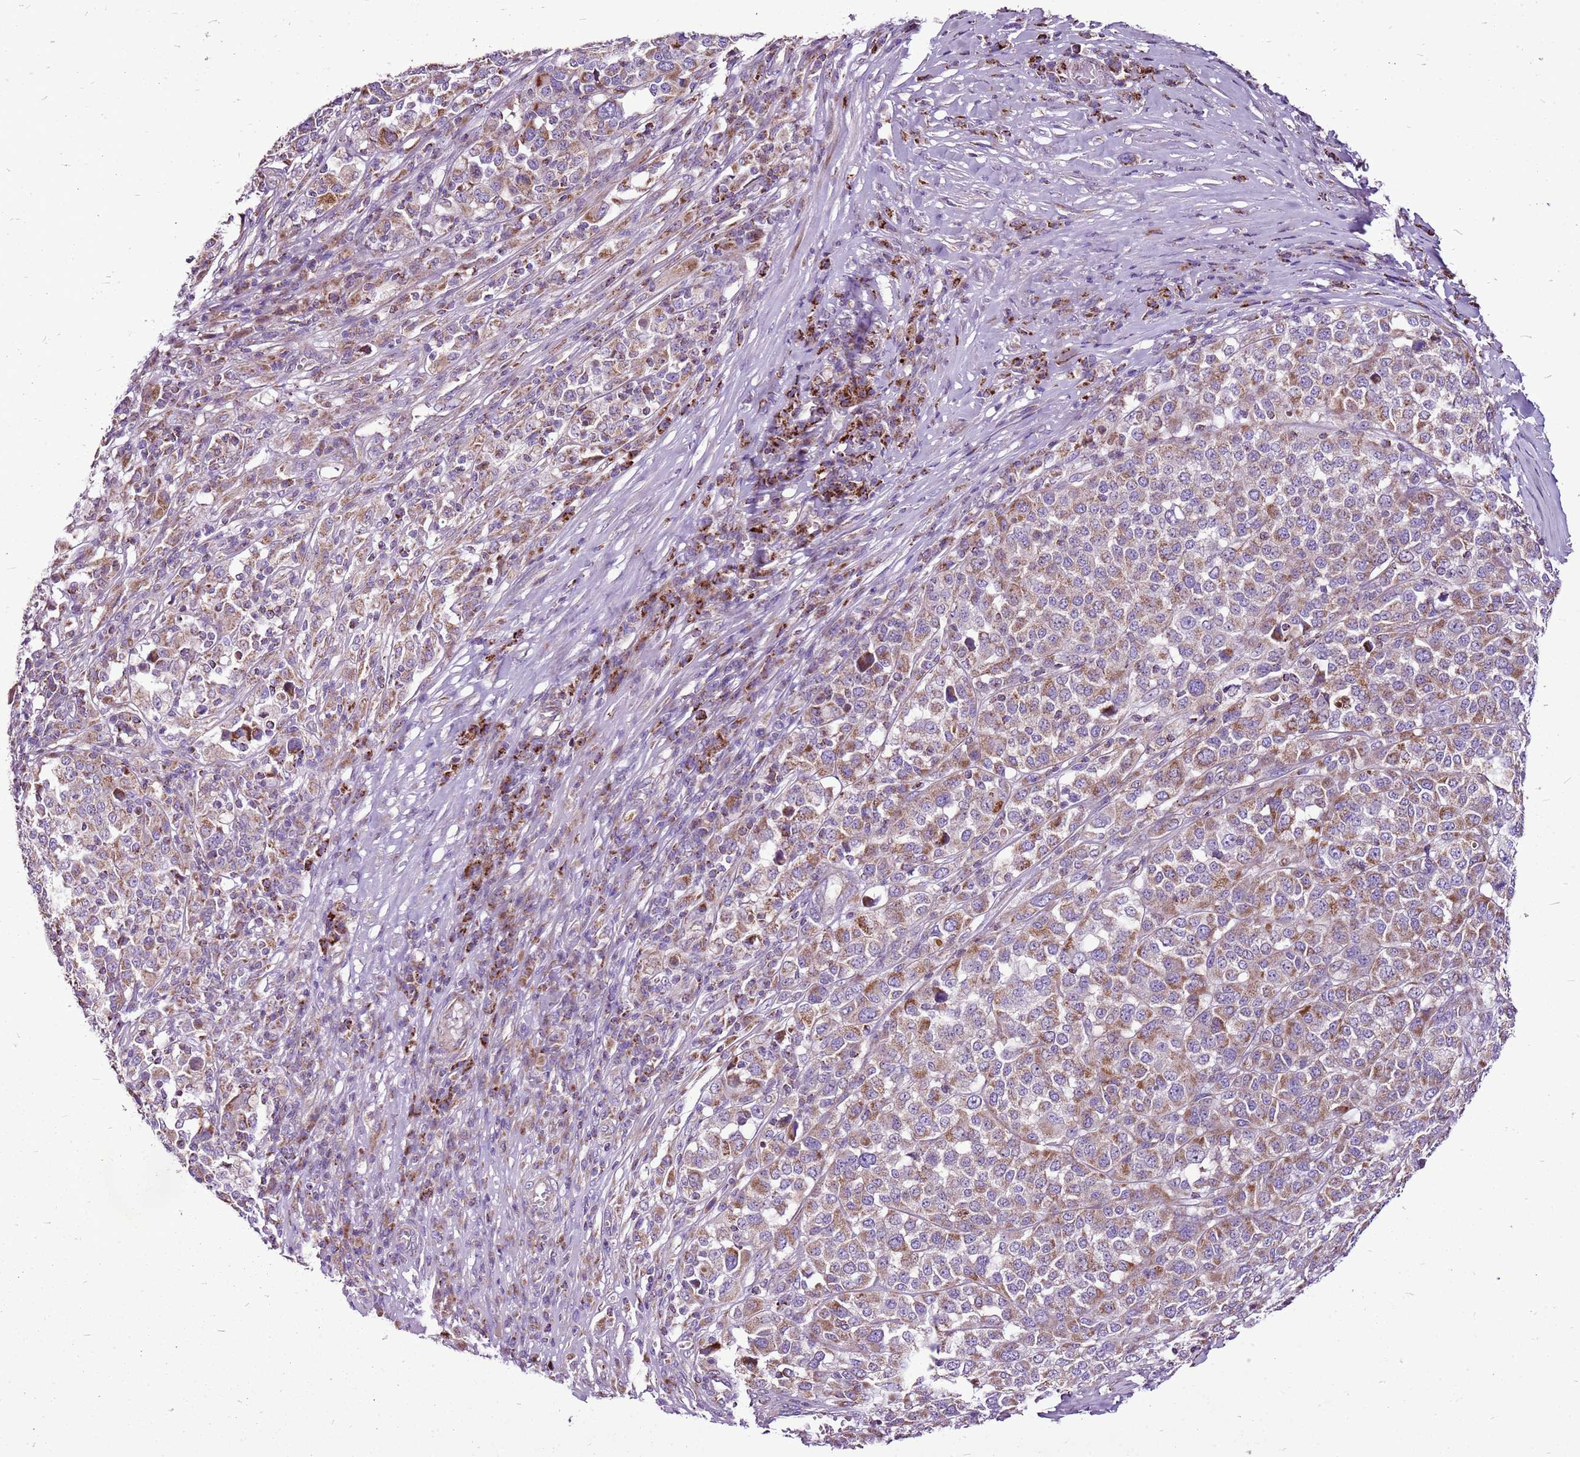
{"staining": {"intensity": "moderate", "quantity": ">75%", "location": "cytoplasmic/membranous"}, "tissue": "melanoma", "cell_type": "Tumor cells", "image_type": "cancer", "snomed": [{"axis": "morphology", "description": "Malignant melanoma, Metastatic site"}, {"axis": "topography", "description": "Lymph node"}], "caption": "Moderate cytoplasmic/membranous expression is identified in about >75% of tumor cells in melanoma. The staining was performed using DAB (3,3'-diaminobenzidine), with brown indicating positive protein expression. Nuclei are stained blue with hematoxylin.", "gene": "GCDH", "patient": {"sex": "male", "age": 44}}